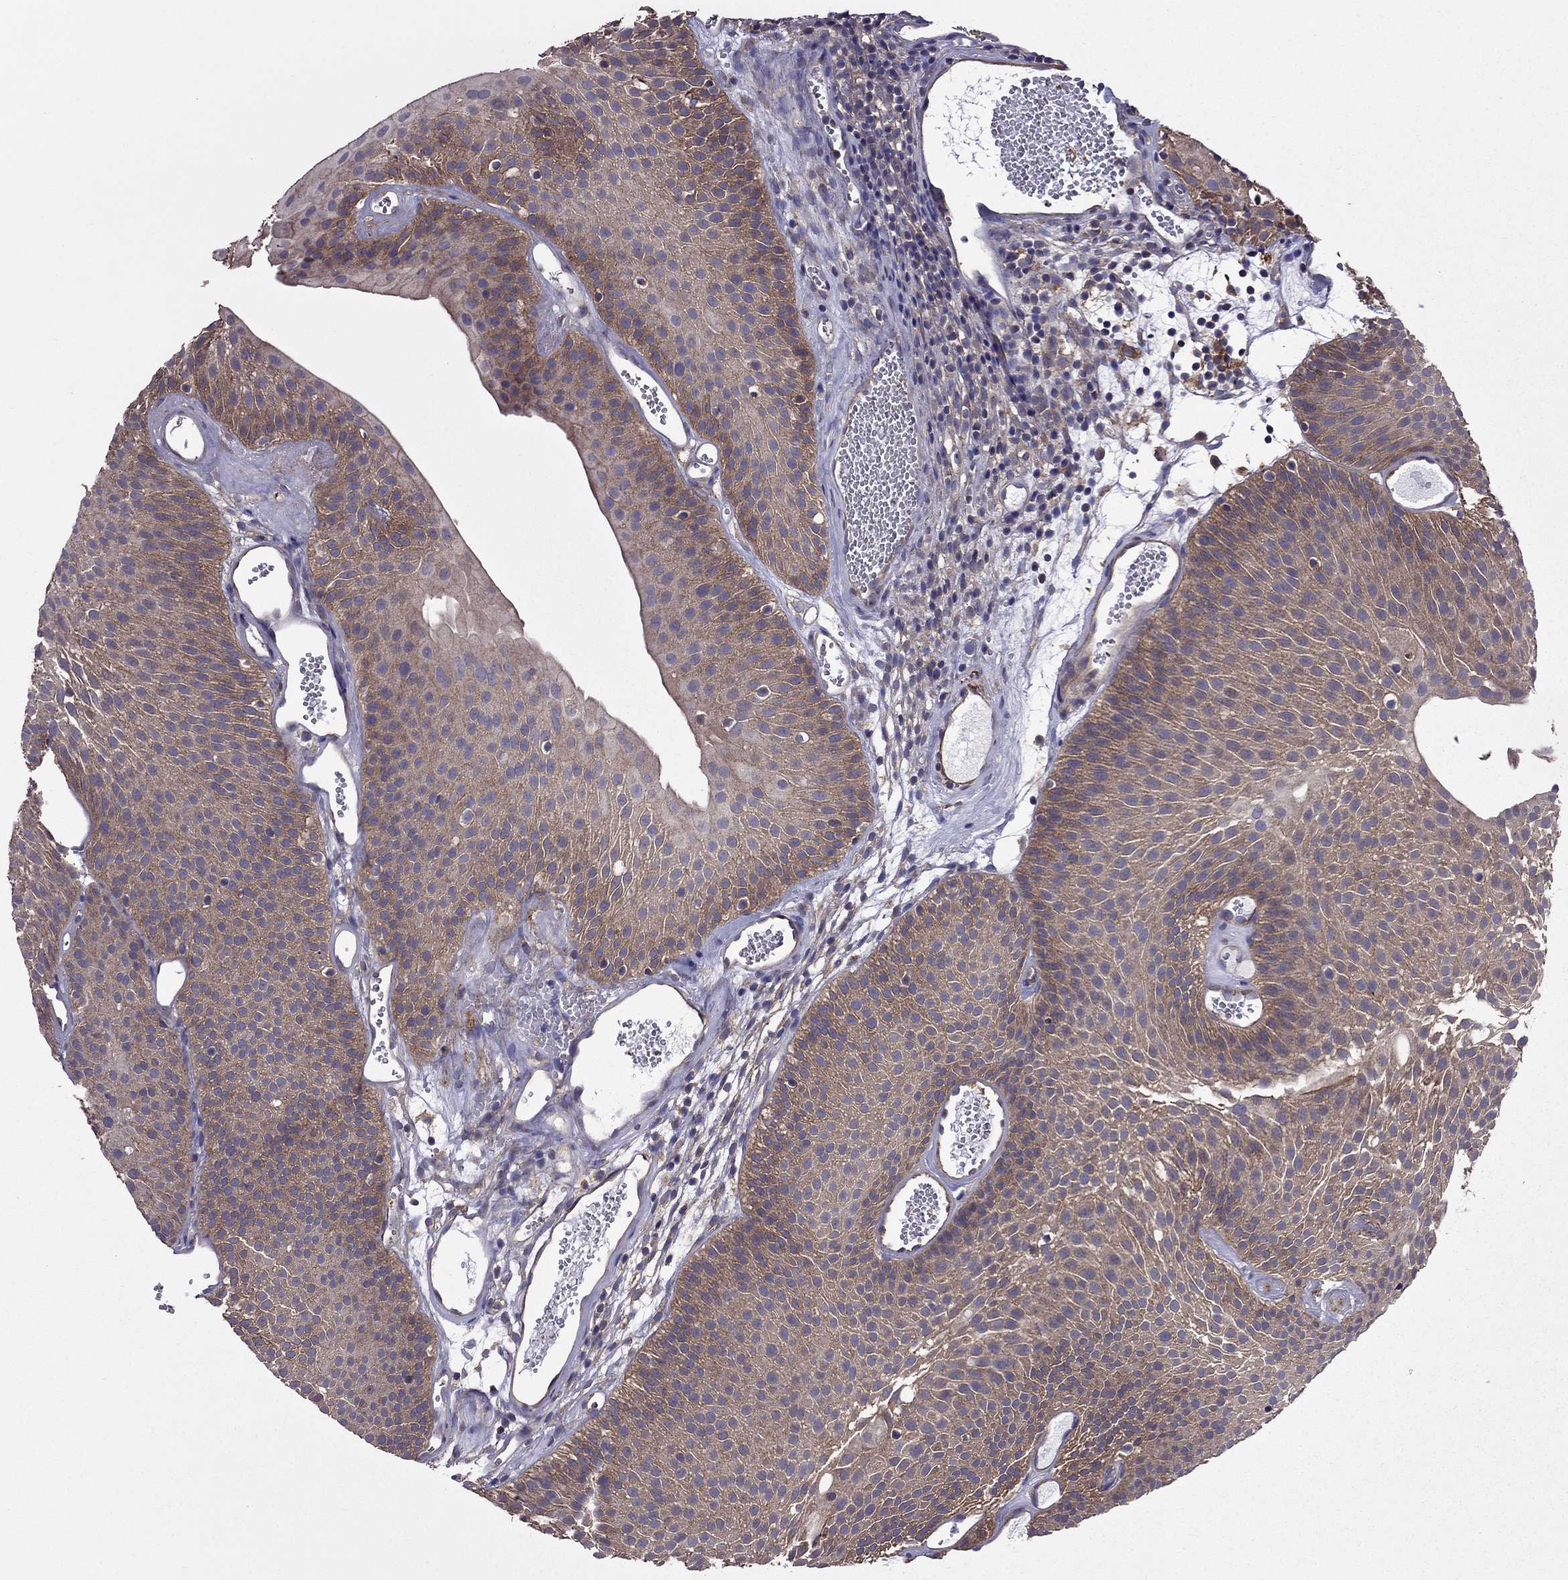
{"staining": {"intensity": "moderate", "quantity": ">75%", "location": "cytoplasmic/membranous"}, "tissue": "urothelial cancer", "cell_type": "Tumor cells", "image_type": "cancer", "snomed": [{"axis": "morphology", "description": "Urothelial carcinoma, Low grade"}, {"axis": "topography", "description": "Urinary bladder"}], "caption": "Immunohistochemical staining of human urothelial cancer reveals medium levels of moderate cytoplasmic/membranous positivity in about >75% of tumor cells.", "gene": "ITGB1", "patient": {"sex": "male", "age": 52}}